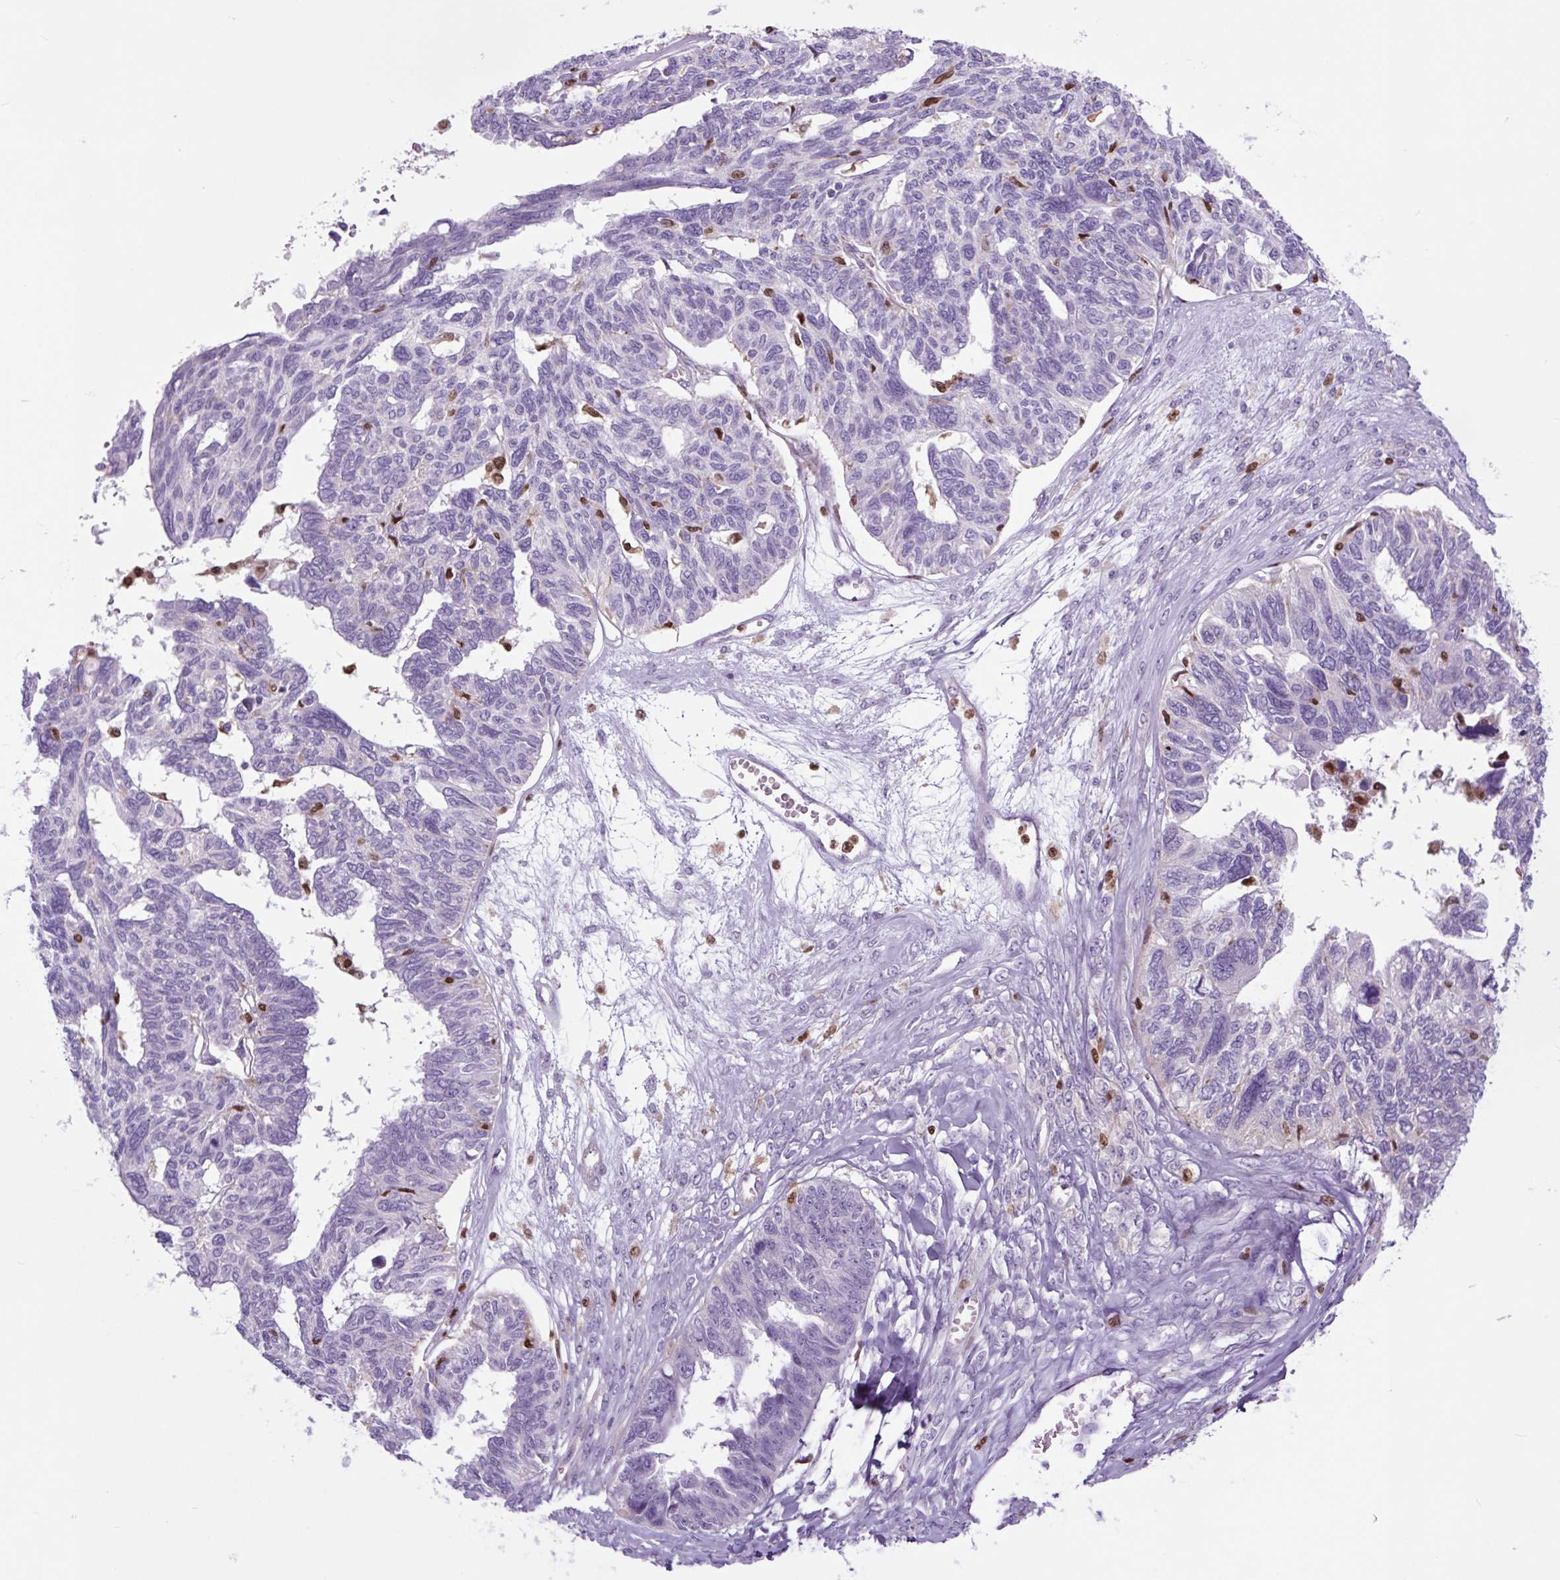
{"staining": {"intensity": "negative", "quantity": "none", "location": "none"}, "tissue": "ovarian cancer", "cell_type": "Tumor cells", "image_type": "cancer", "snomed": [{"axis": "morphology", "description": "Cystadenocarcinoma, serous, NOS"}, {"axis": "topography", "description": "Ovary"}], "caption": "Tumor cells show no significant protein staining in ovarian cancer.", "gene": "SPI1", "patient": {"sex": "female", "age": 79}}